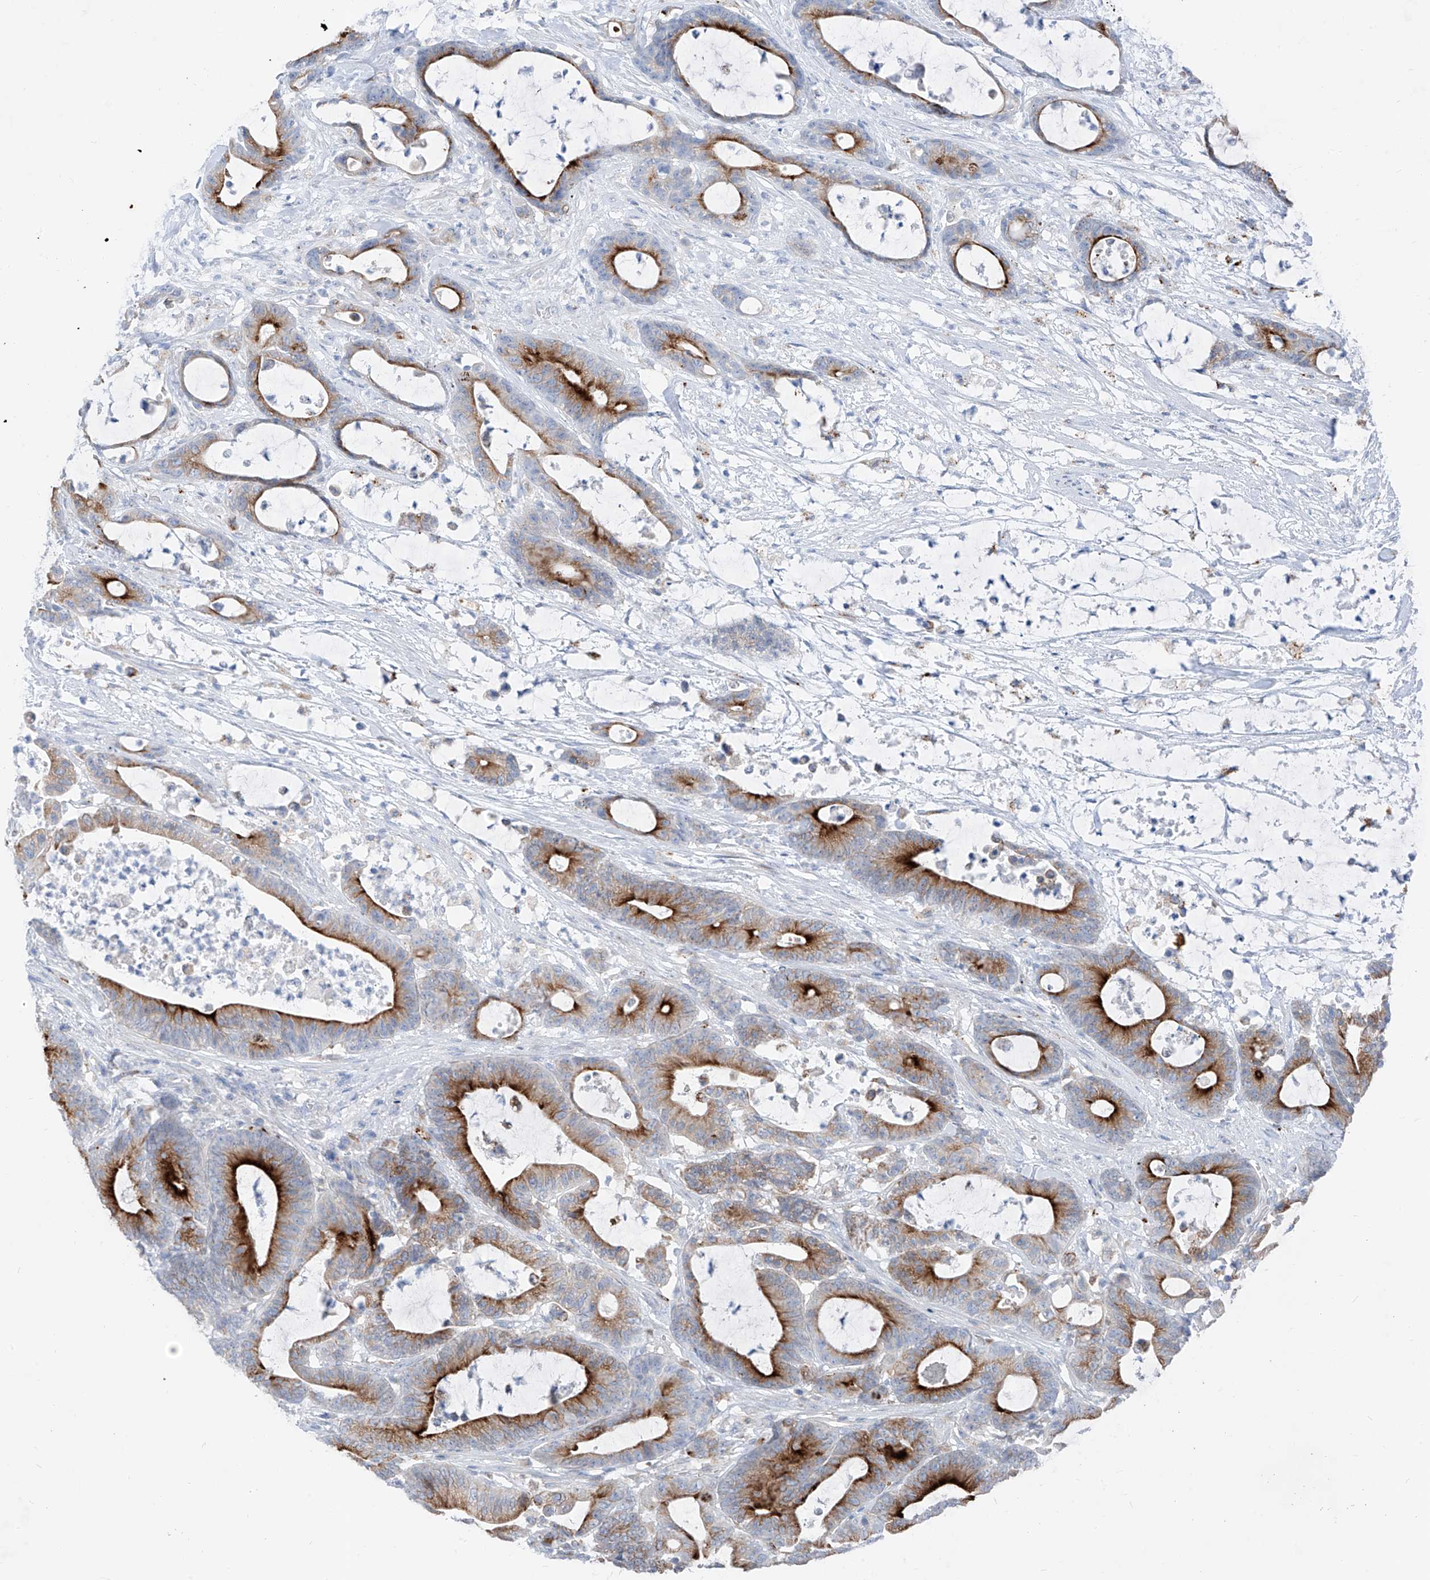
{"staining": {"intensity": "strong", "quantity": "25%-75%", "location": "cytoplasmic/membranous"}, "tissue": "colorectal cancer", "cell_type": "Tumor cells", "image_type": "cancer", "snomed": [{"axis": "morphology", "description": "Adenocarcinoma, NOS"}, {"axis": "topography", "description": "Colon"}], "caption": "Immunohistochemistry (IHC) histopathology image of neoplastic tissue: human colorectal cancer stained using immunohistochemistry shows high levels of strong protein expression localized specifically in the cytoplasmic/membranous of tumor cells, appearing as a cytoplasmic/membranous brown color.", "gene": "GPR137C", "patient": {"sex": "female", "age": 84}}